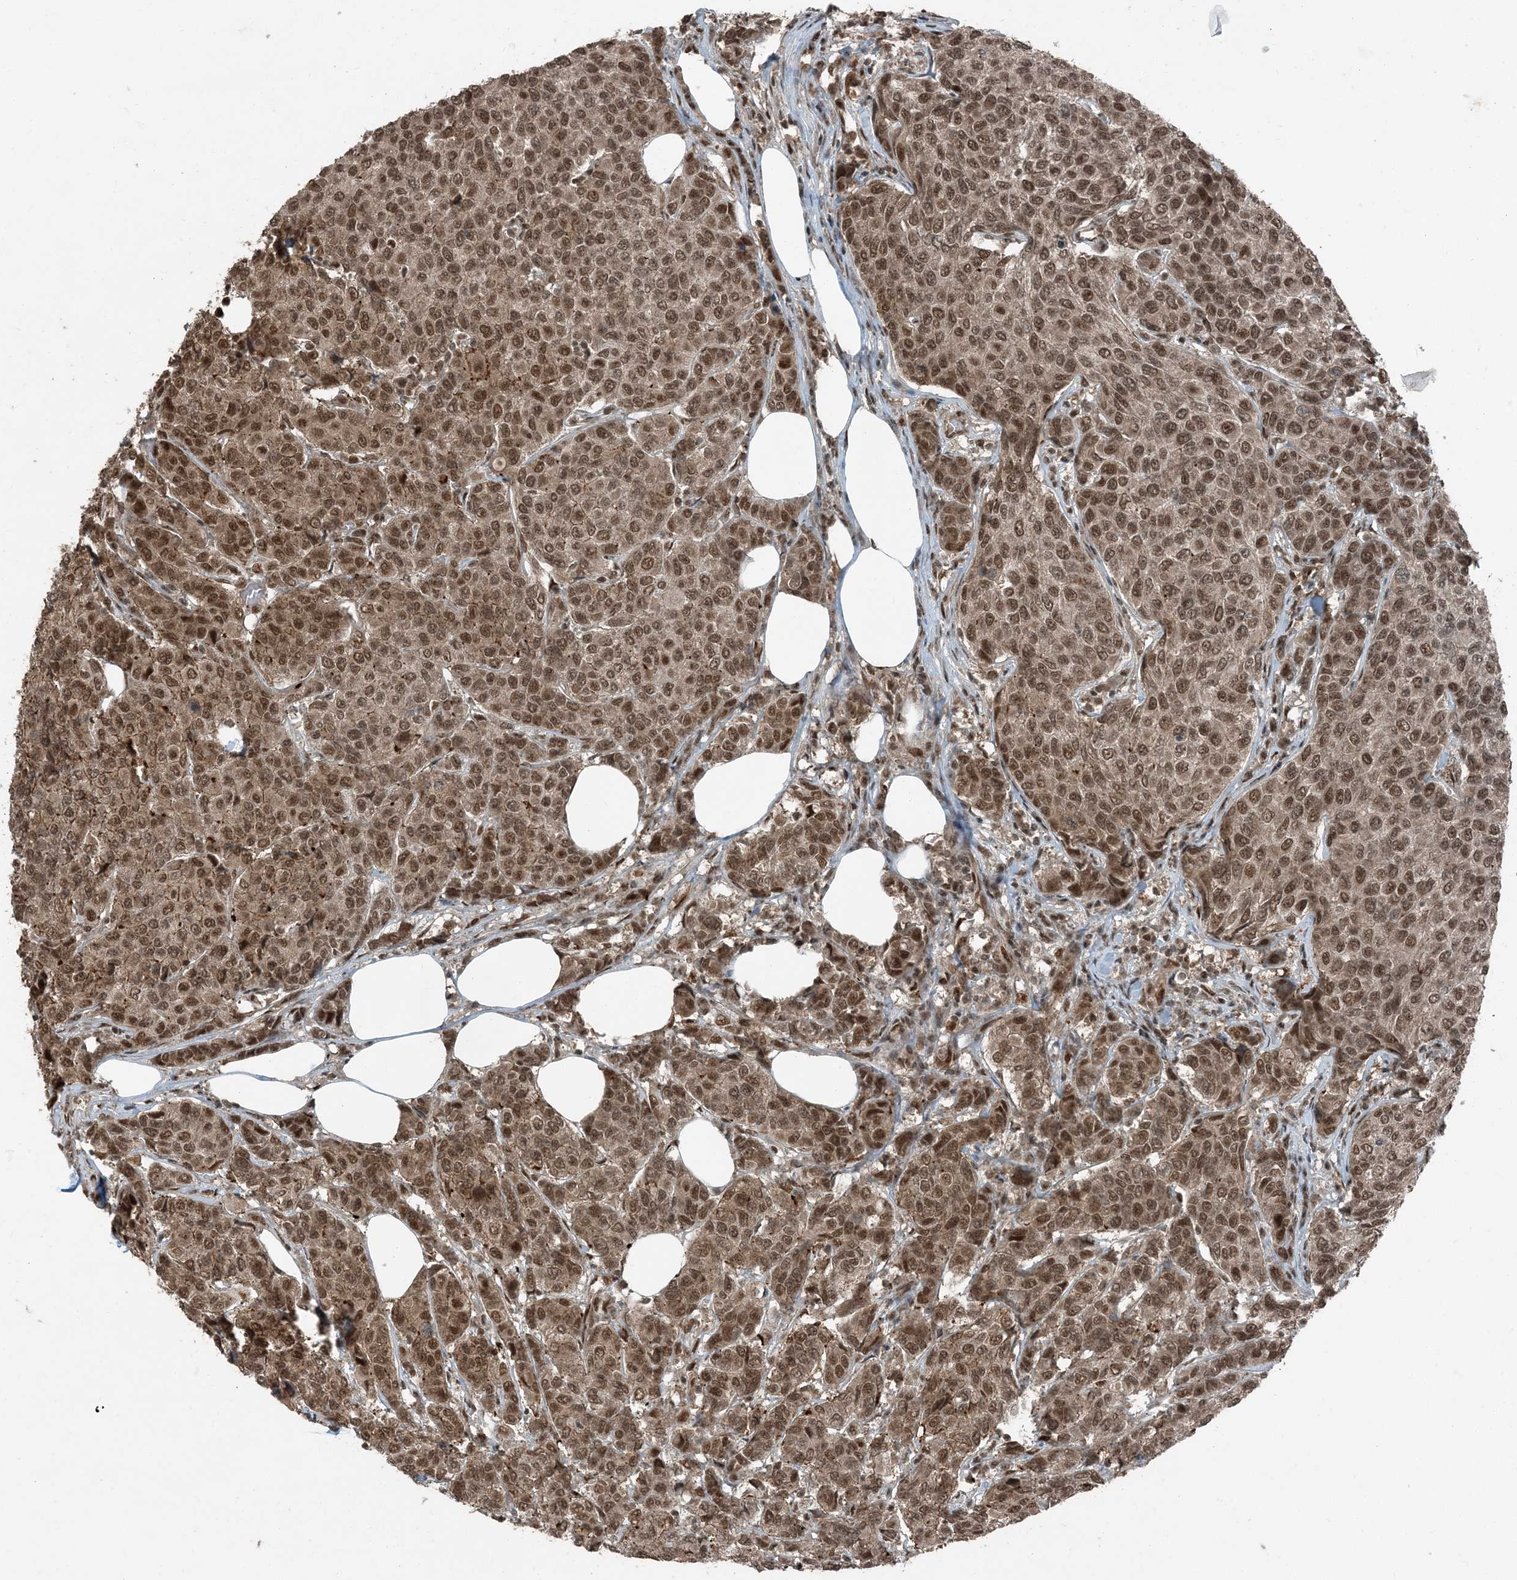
{"staining": {"intensity": "moderate", "quantity": ">75%", "location": "nuclear"}, "tissue": "breast cancer", "cell_type": "Tumor cells", "image_type": "cancer", "snomed": [{"axis": "morphology", "description": "Duct carcinoma"}, {"axis": "topography", "description": "Breast"}], "caption": "Breast infiltrating ductal carcinoma tissue demonstrates moderate nuclear staining in about >75% of tumor cells, visualized by immunohistochemistry. (Brightfield microscopy of DAB IHC at high magnification).", "gene": "TRAPPC12", "patient": {"sex": "female", "age": 55}}